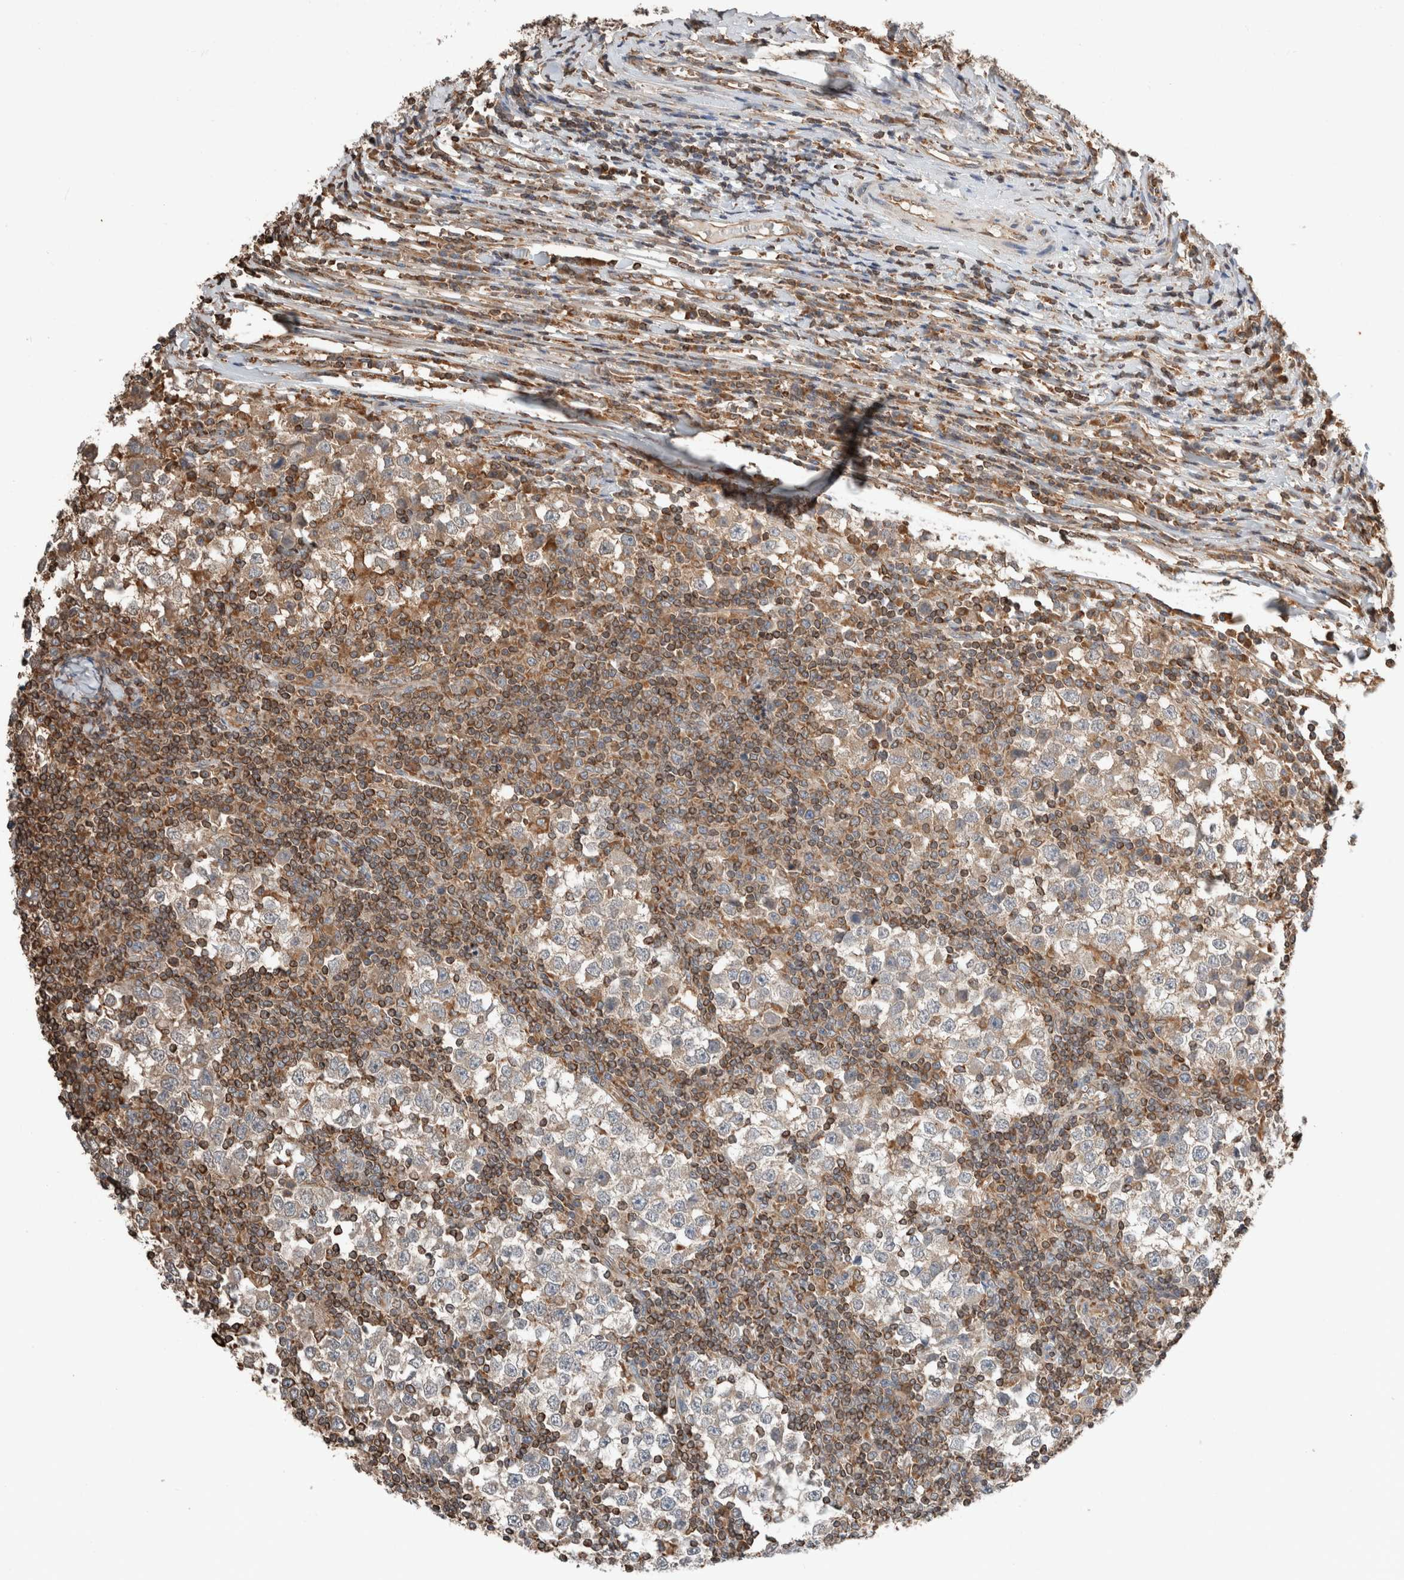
{"staining": {"intensity": "weak", "quantity": "<25%", "location": "cytoplasmic/membranous"}, "tissue": "testis cancer", "cell_type": "Tumor cells", "image_type": "cancer", "snomed": [{"axis": "morphology", "description": "Seminoma, NOS"}, {"axis": "topography", "description": "Testis"}], "caption": "An image of testis cancer (seminoma) stained for a protein exhibits no brown staining in tumor cells. (DAB IHC with hematoxylin counter stain).", "gene": "ERAP2", "patient": {"sex": "male", "age": 65}}